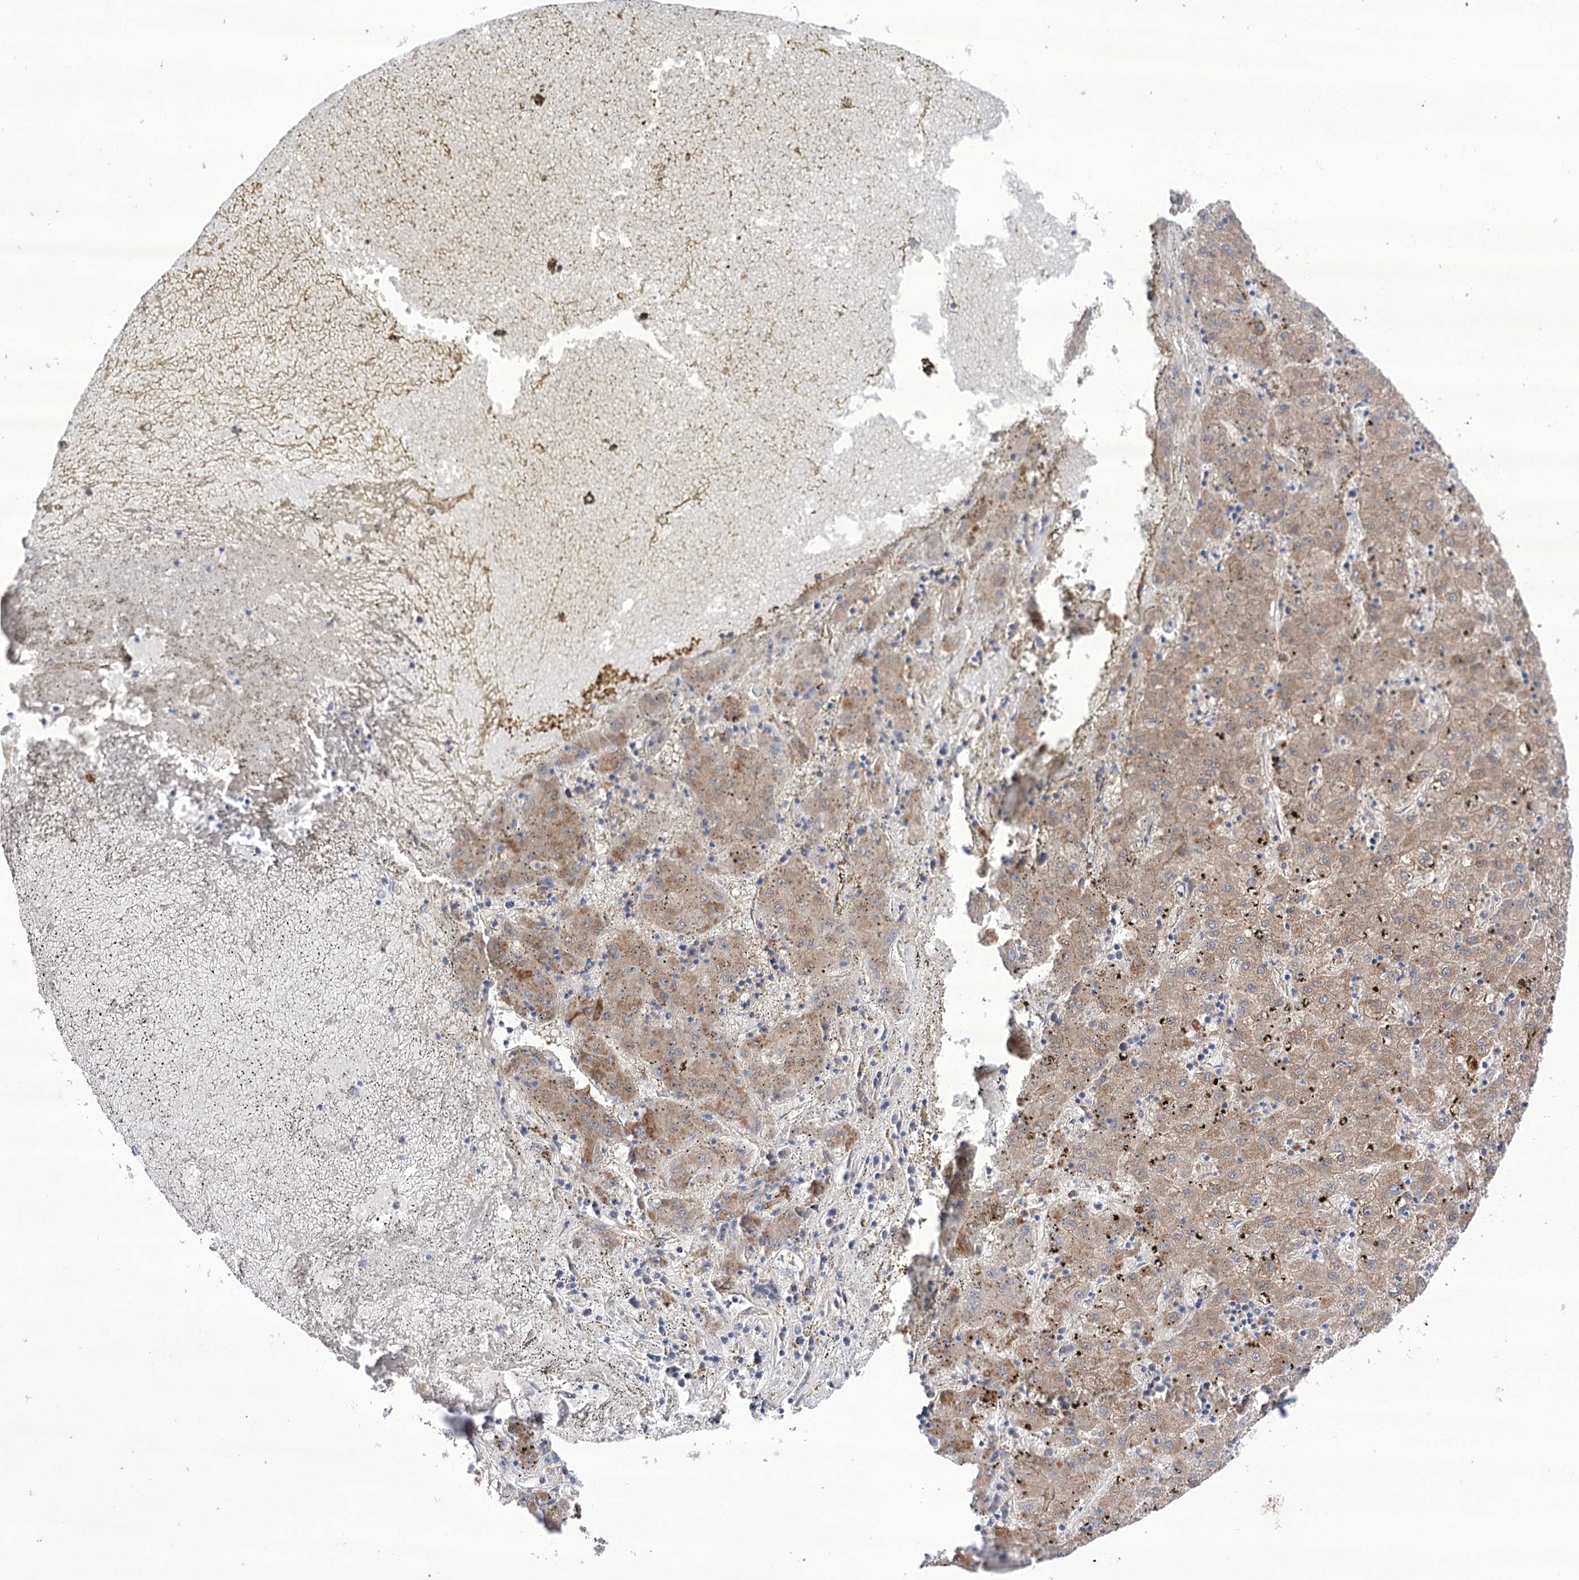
{"staining": {"intensity": "moderate", "quantity": ">75%", "location": "cytoplasmic/membranous"}, "tissue": "liver cancer", "cell_type": "Tumor cells", "image_type": "cancer", "snomed": [{"axis": "morphology", "description": "Carcinoma, Hepatocellular, NOS"}, {"axis": "topography", "description": "Liver"}], "caption": "This histopathology image demonstrates immunohistochemistry (IHC) staining of human liver cancer, with medium moderate cytoplasmic/membranous expression in about >75% of tumor cells.", "gene": "ECHDC3", "patient": {"sex": "male", "age": 72}}